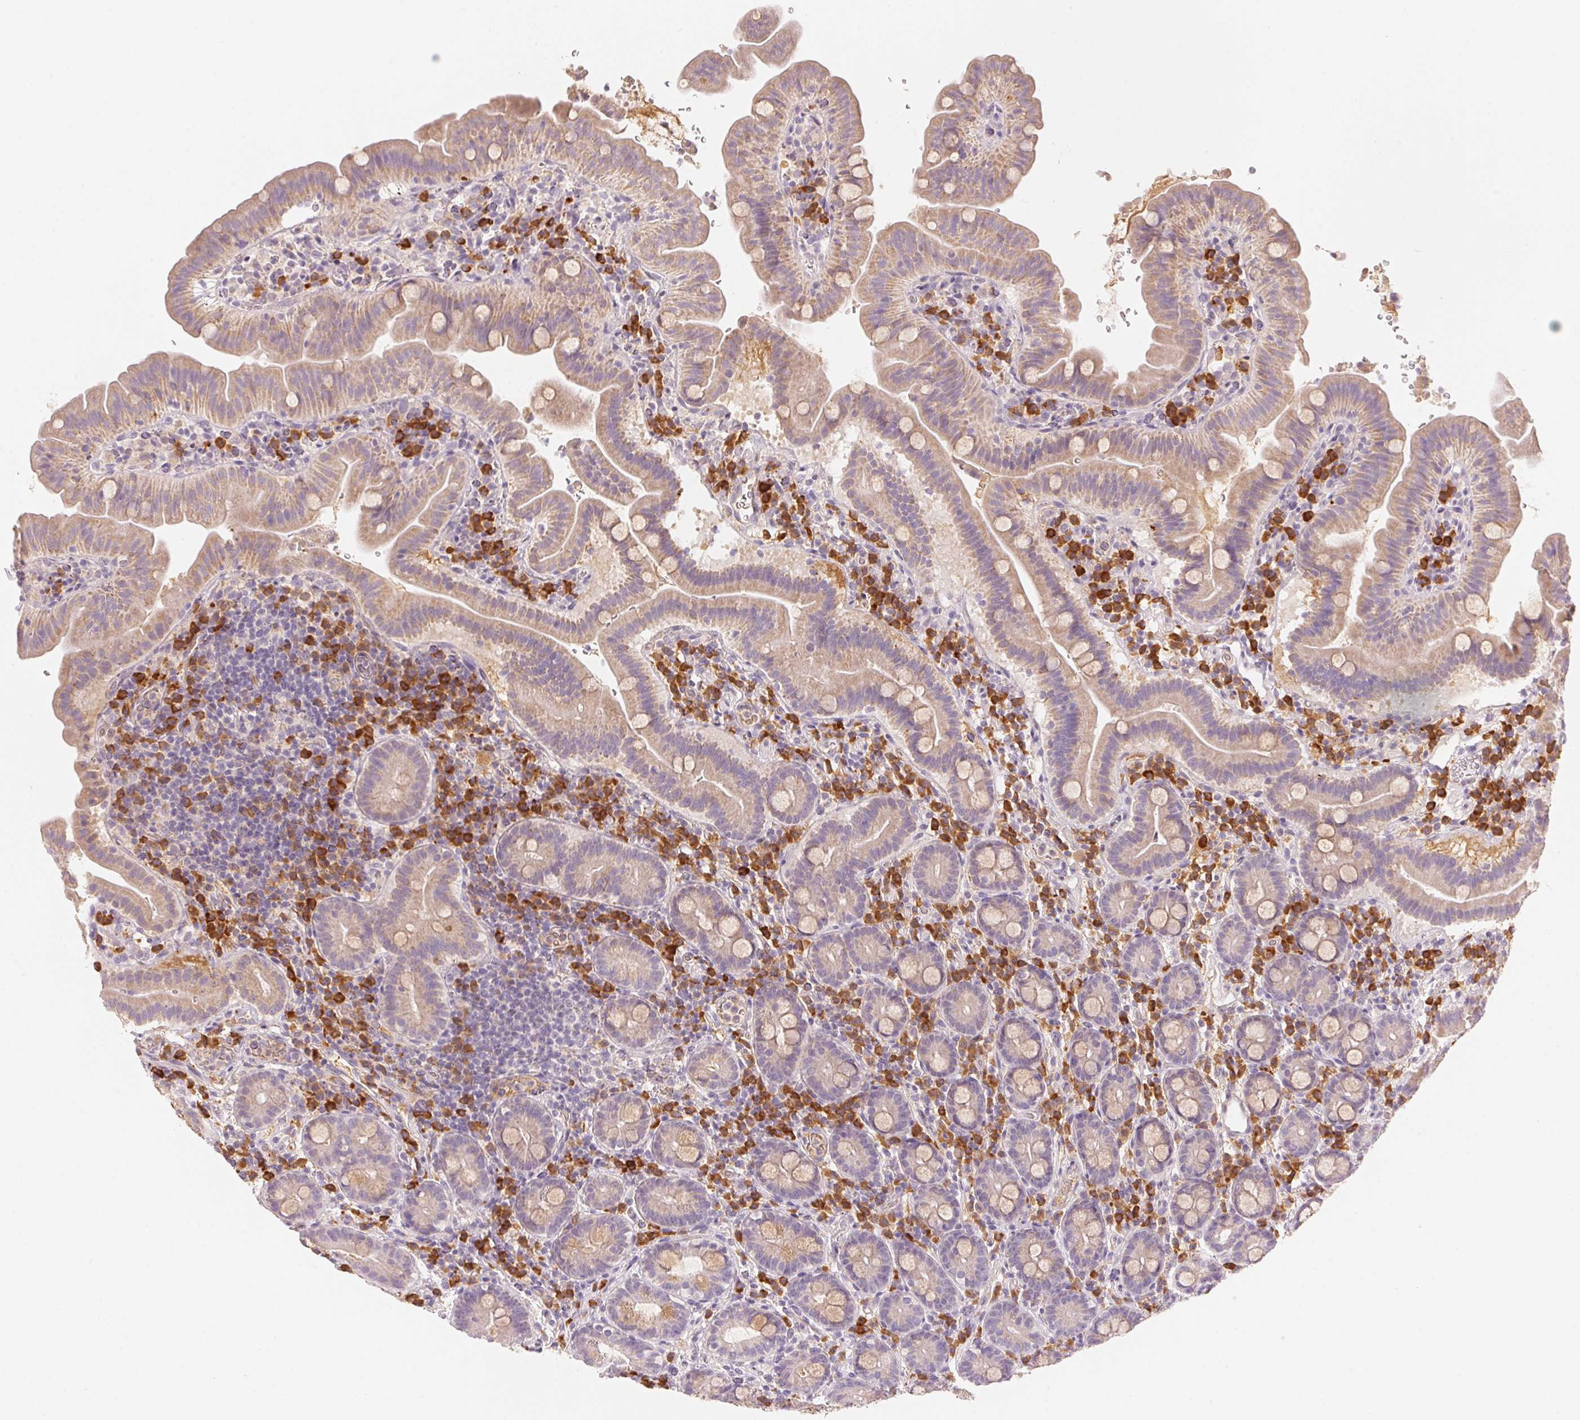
{"staining": {"intensity": "weak", "quantity": ">75%", "location": "cytoplasmic/membranous"}, "tissue": "small intestine", "cell_type": "Glandular cells", "image_type": "normal", "snomed": [{"axis": "morphology", "description": "Normal tissue, NOS"}, {"axis": "topography", "description": "Small intestine"}], "caption": "A brown stain highlights weak cytoplasmic/membranous expression of a protein in glandular cells of unremarkable small intestine.", "gene": "RMDN2", "patient": {"sex": "male", "age": 26}}